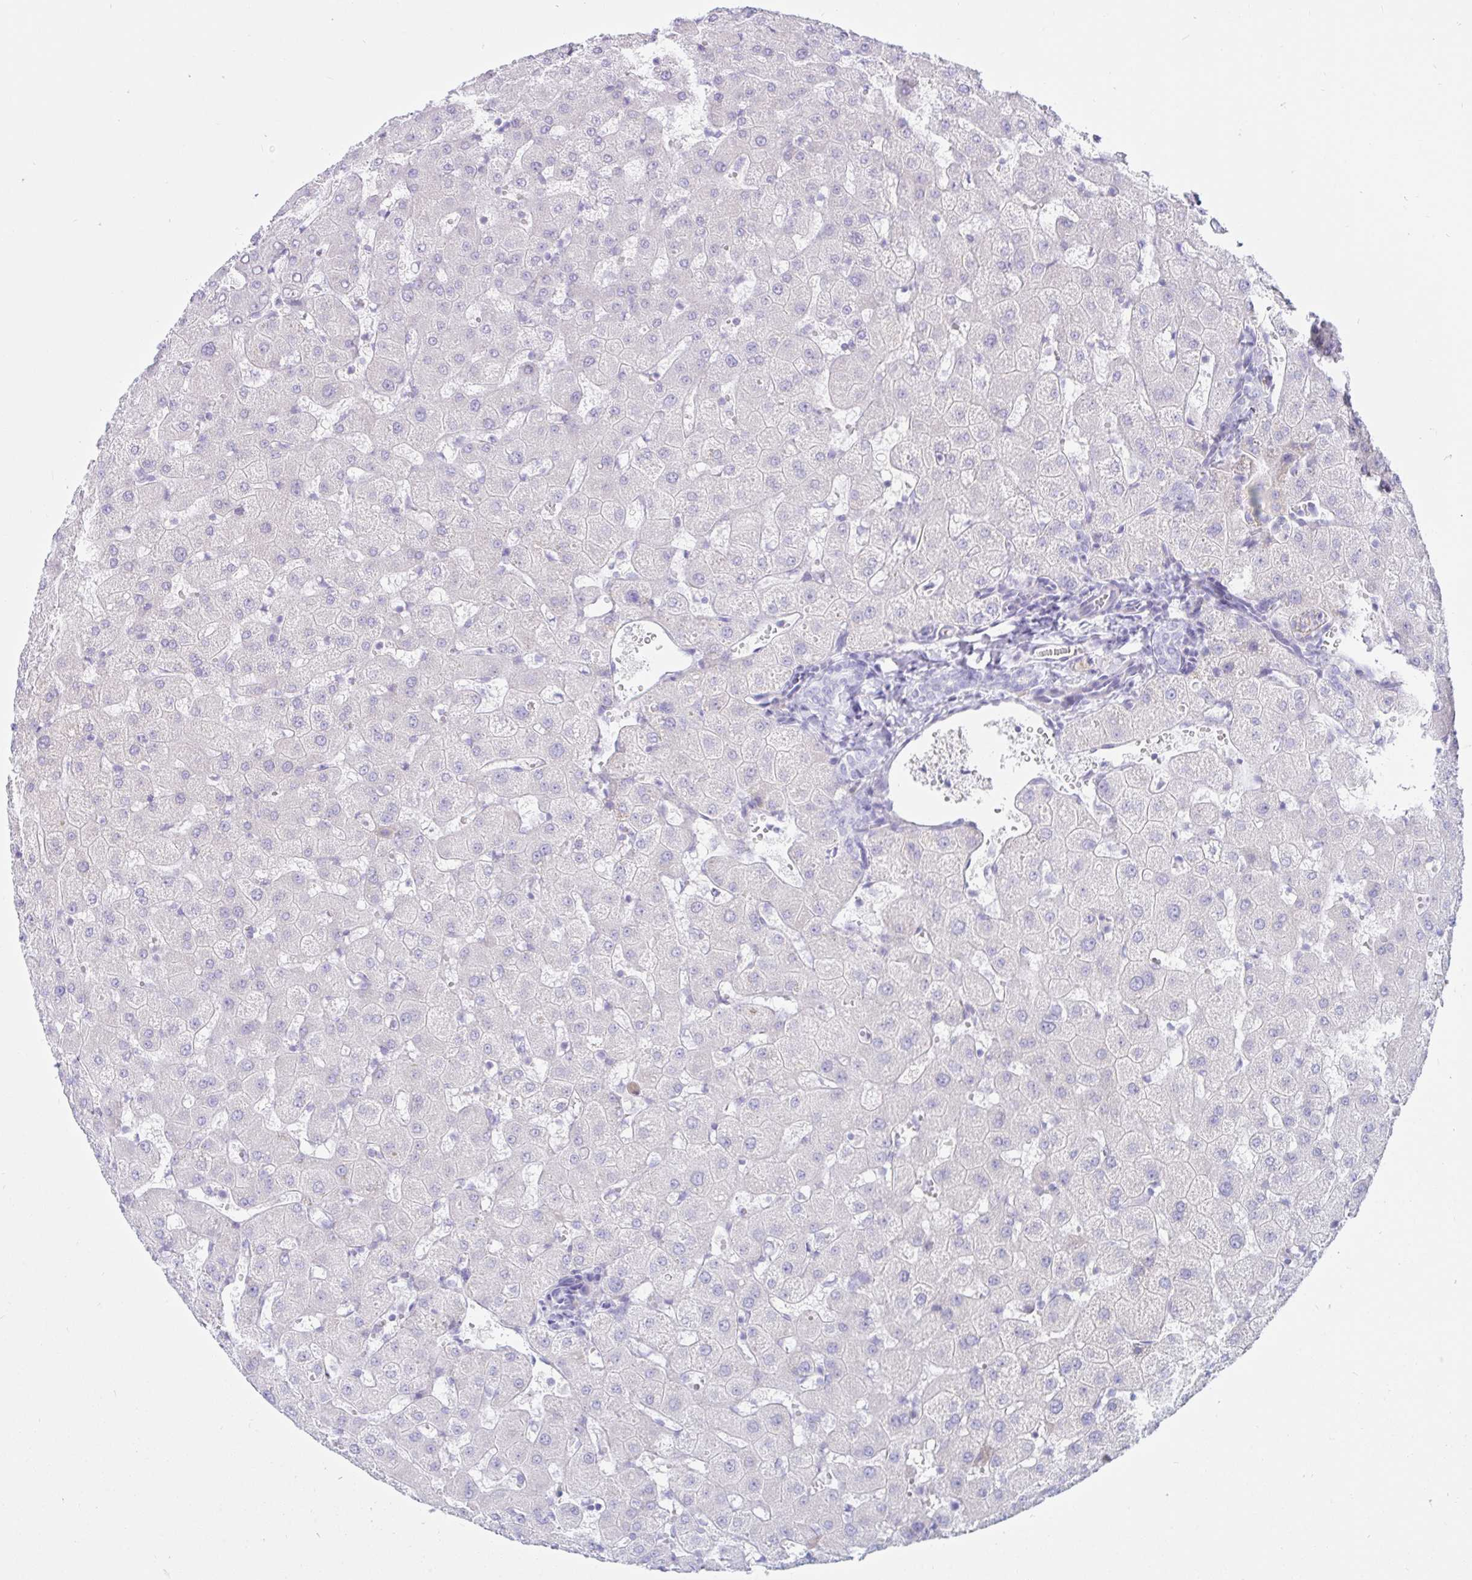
{"staining": {"intensity": "negative", "quantity": "none", "location": "none"}, "tissue": "liver", "cell_type": "Cholangiocytes", "image_type": "normal", "snomed": [{"axis": "morphology", "description": "Normal tissue, NOS"}, {"axis": "topography", "description": "Liver"}], "caption": "The micrograph exhibits no staining of cholangiocytes in benign liver.", "gene": "BEST1", "patient": {"sex": "female", "age": 63}}